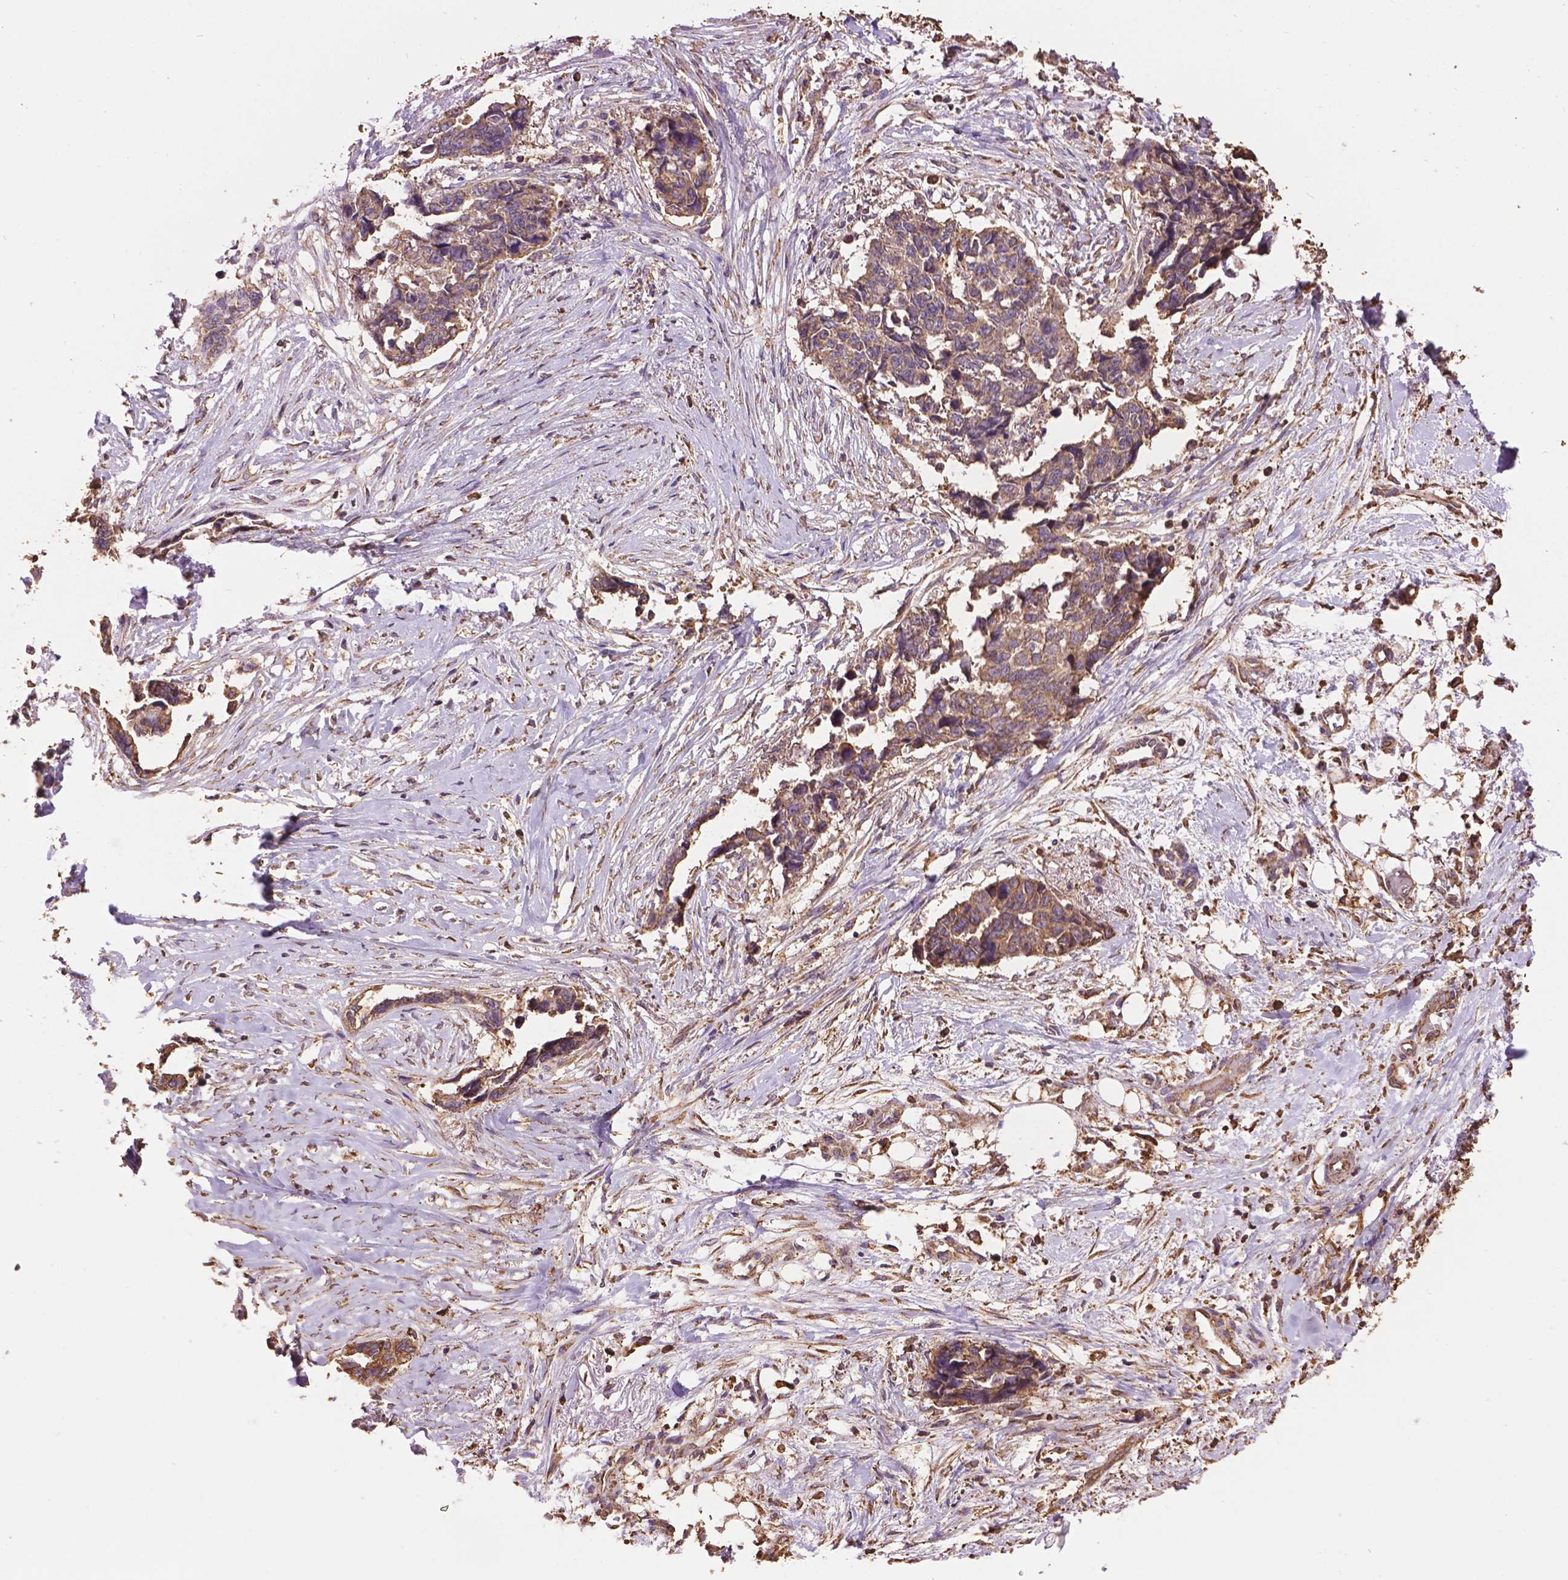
{"staining": {"intensity": "moderate", "quantity": ">75%", "location": "cytoplasmic/membranous"}, "tissue": "ovarian cancer", "cell_type": "Tumor cells", "image_type": "cancer", "snomed": [{"axis": "morphology", "description": "Cystadenocarcinoma, serous, NOS"}, {"axis": "topography", "description": "Ovary"}], "caption": "A brown stain highlights moderate cytoplasmic/membranous positivity of a protein in ovarian cancer (serous cystadenocarcinoma) tumor cells.", "gene": "PPP2R5E", "patient": {"sex": "female", "age": 69}}